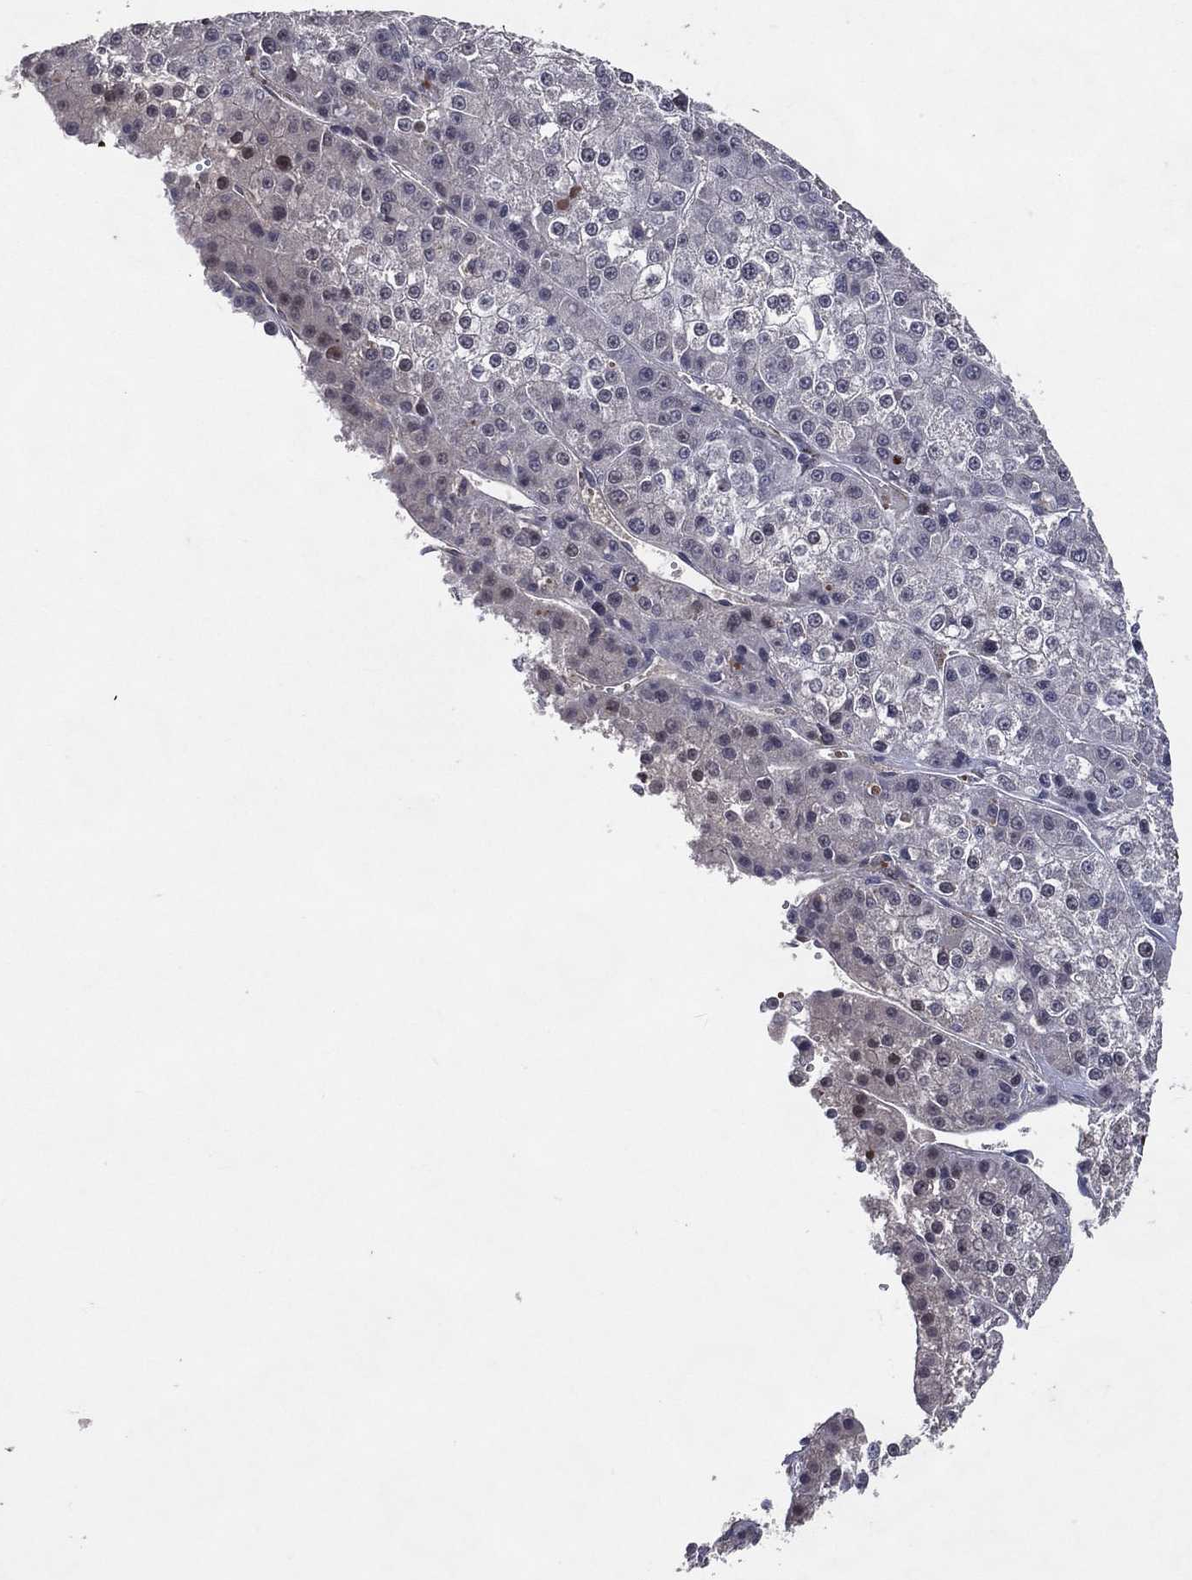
{"staining": {"intensity": "negative", "quantity": "none", "location": "none"}, "tissue": "liver cancer", "cell_type": "Tumor cells", "image_type": "cancer", "snomed": [{"axis": "morphology", "description": "Carcinoma, Hepatocellular, NOS"}, {"axis": "topography", "description": "Liver"}], "caption": "A photomicrograph of liver cancer (hepatocellular carcinoma) stained for a protein reveals no brown staining in tumor cells.", "gene": "DNAH7", "patient": {"sex": "female", "age": 73}}